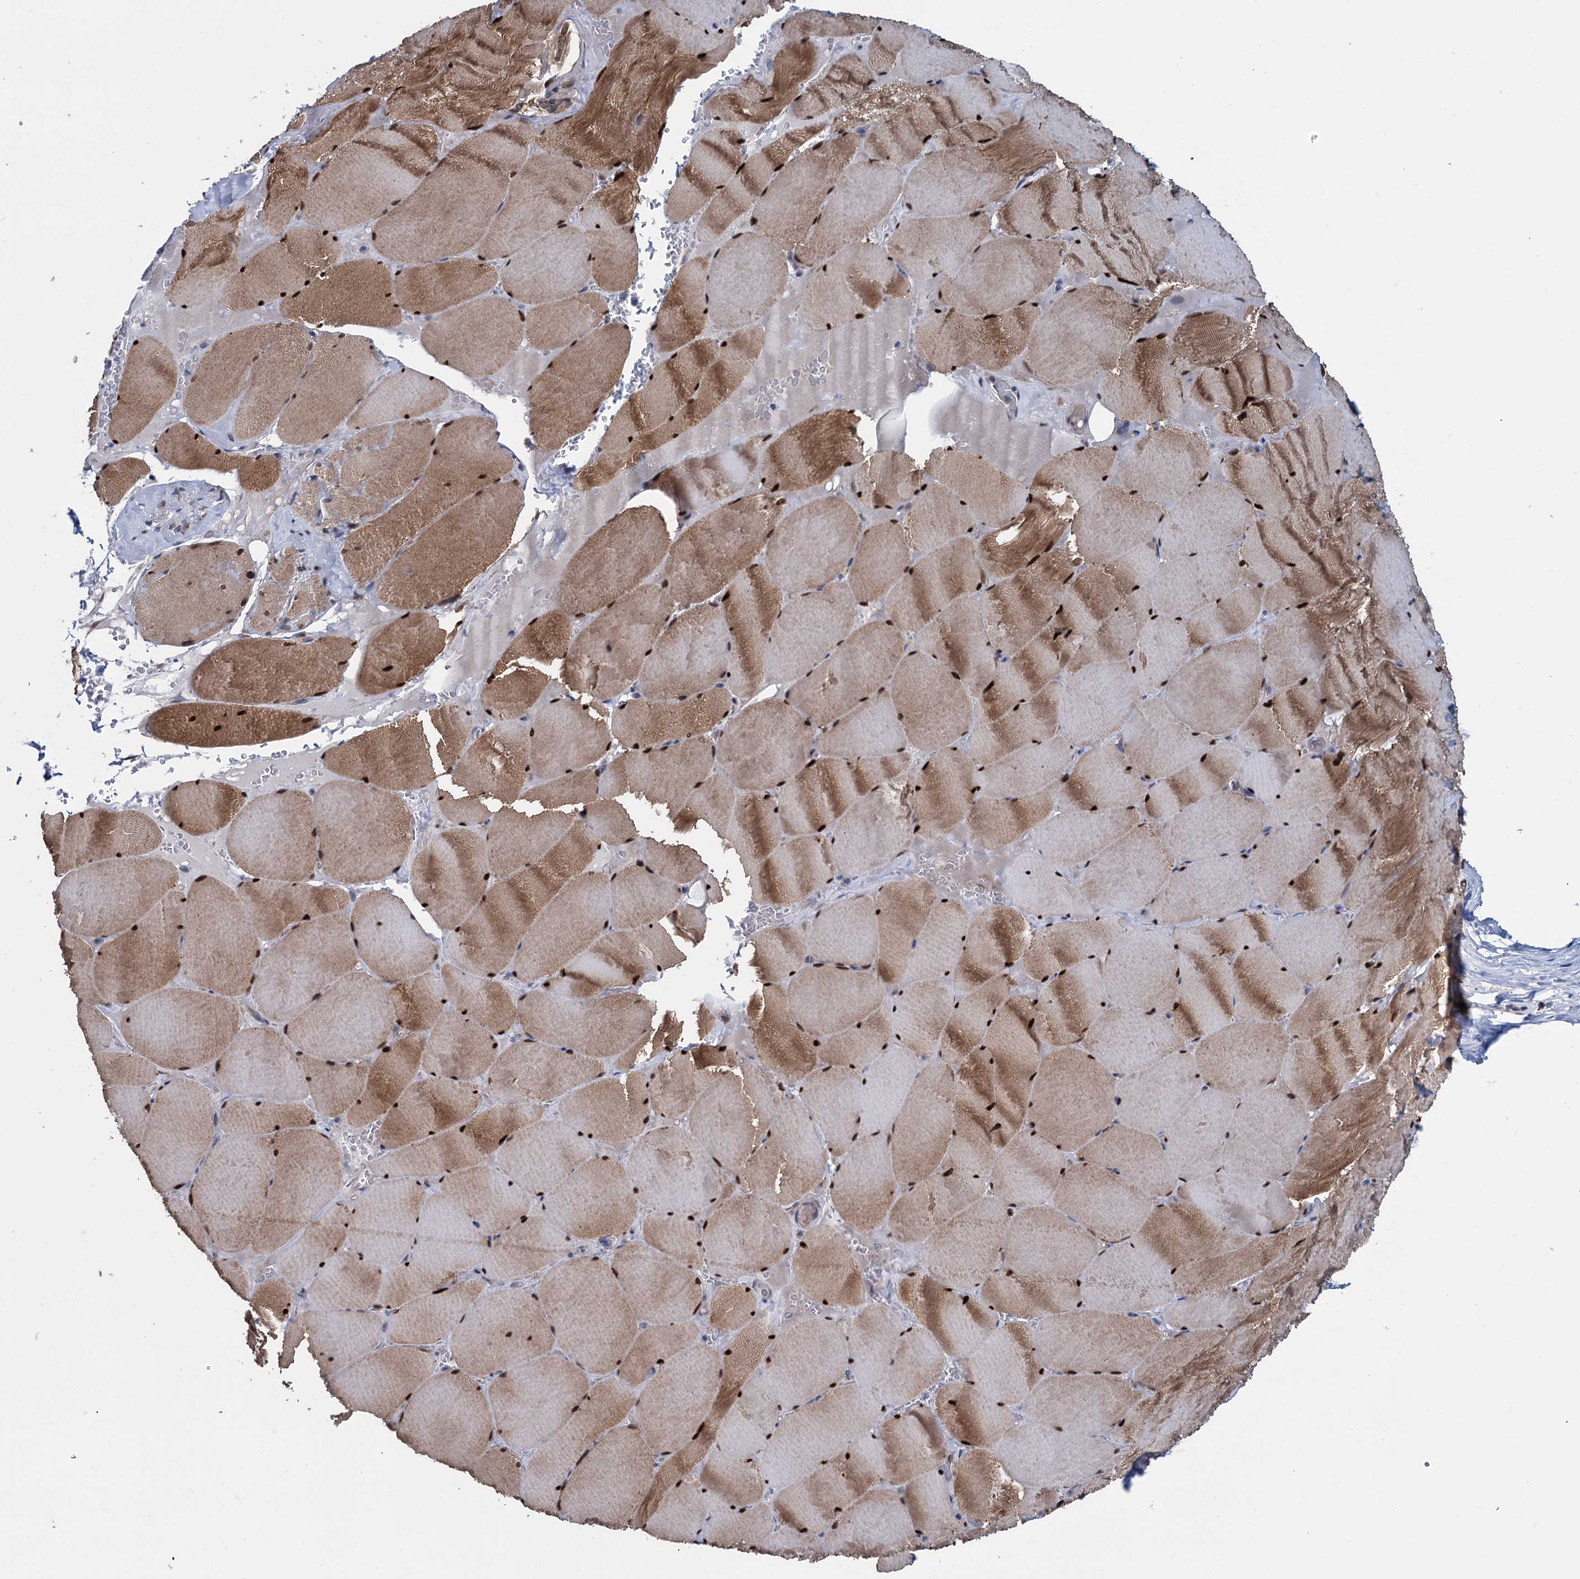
{"staining": {"intensity": "strong", "quantity": ">75%", "location": "cytoplasmic/membranous,nuclear"}, "tissue": "skeletal muscle", "cell_type": "Myocytes", "image_type": "normal", "snomed": [{"axis": "morphology", "description": "Normal tissue, NOS"}, {"axis": "topography", "description": "Skeletal muscle"}, {"axis": "topography", "description": "Head-Neck"}], "caption": "Protein staining reveals strong cytoplasmic/membranous,nuclear staining in about >75% of myocytes in benign skeletal muscle.", "gene": "EYA4", "patient": {"sex": "male", "age": 66}}